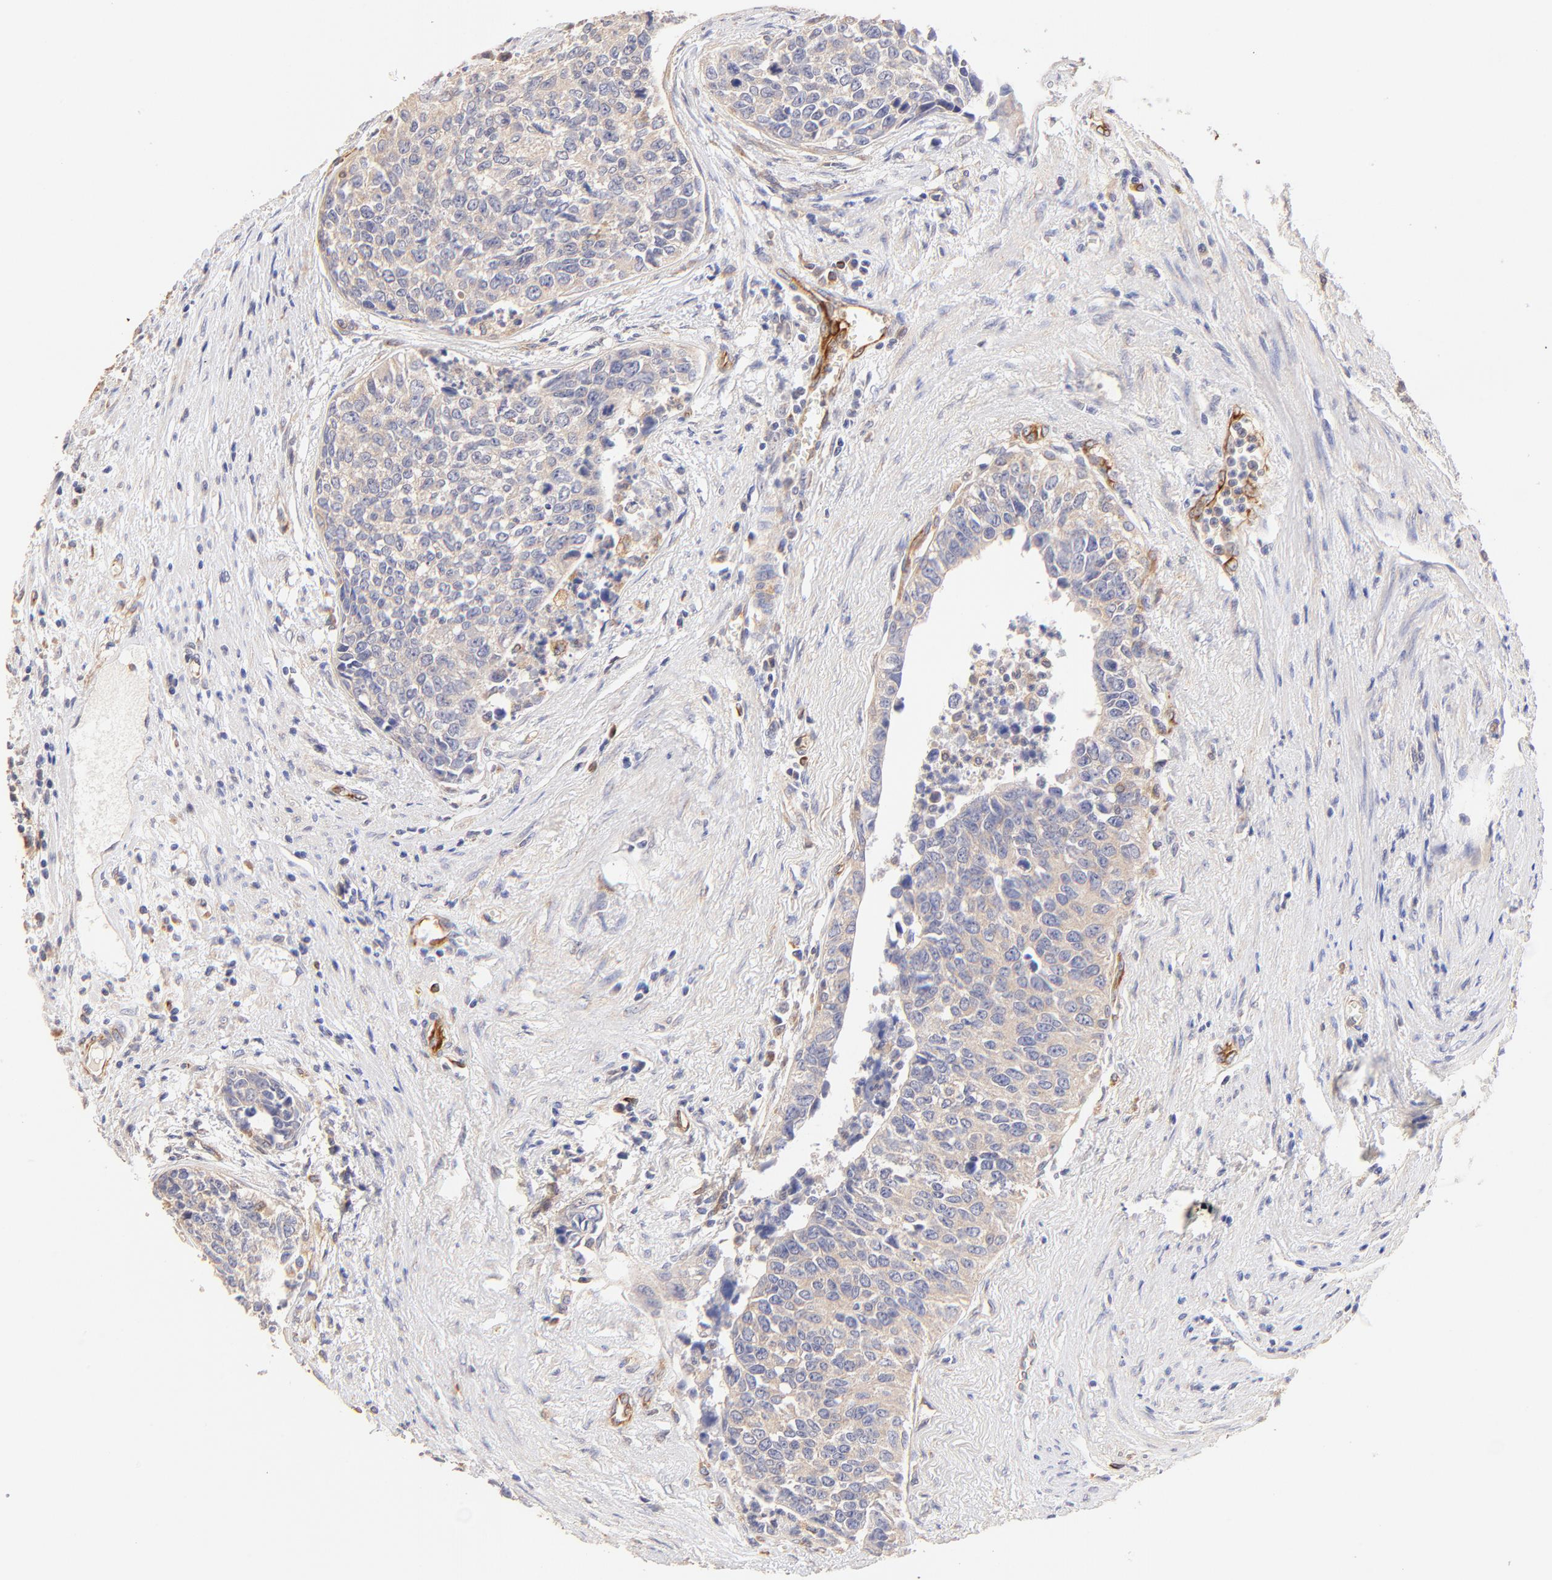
{"staining": {"intensity": "weak", "quantity": ">75%", "location": "cytoplasmic/membranous"}, "tissue": "urothelial cancer", "cell_type": "Tumor cells", "image_type": "cancer", "snomed": [{"axis": "morphology", "description": "Urothelial carcinoma, High grade"}, {"axis": "topography", "description": "Urinary bladder"}], "caption": "This image demonstrates urothelial cancer stained with IHC to label a protein in brown. The cytoplasmic/membranous of tumor cells show weak positivity for the protein. Nuclei are counter-stained blue.", "gene": "TNFAIP3", "patient": {"sex": "male", "age": 81}}